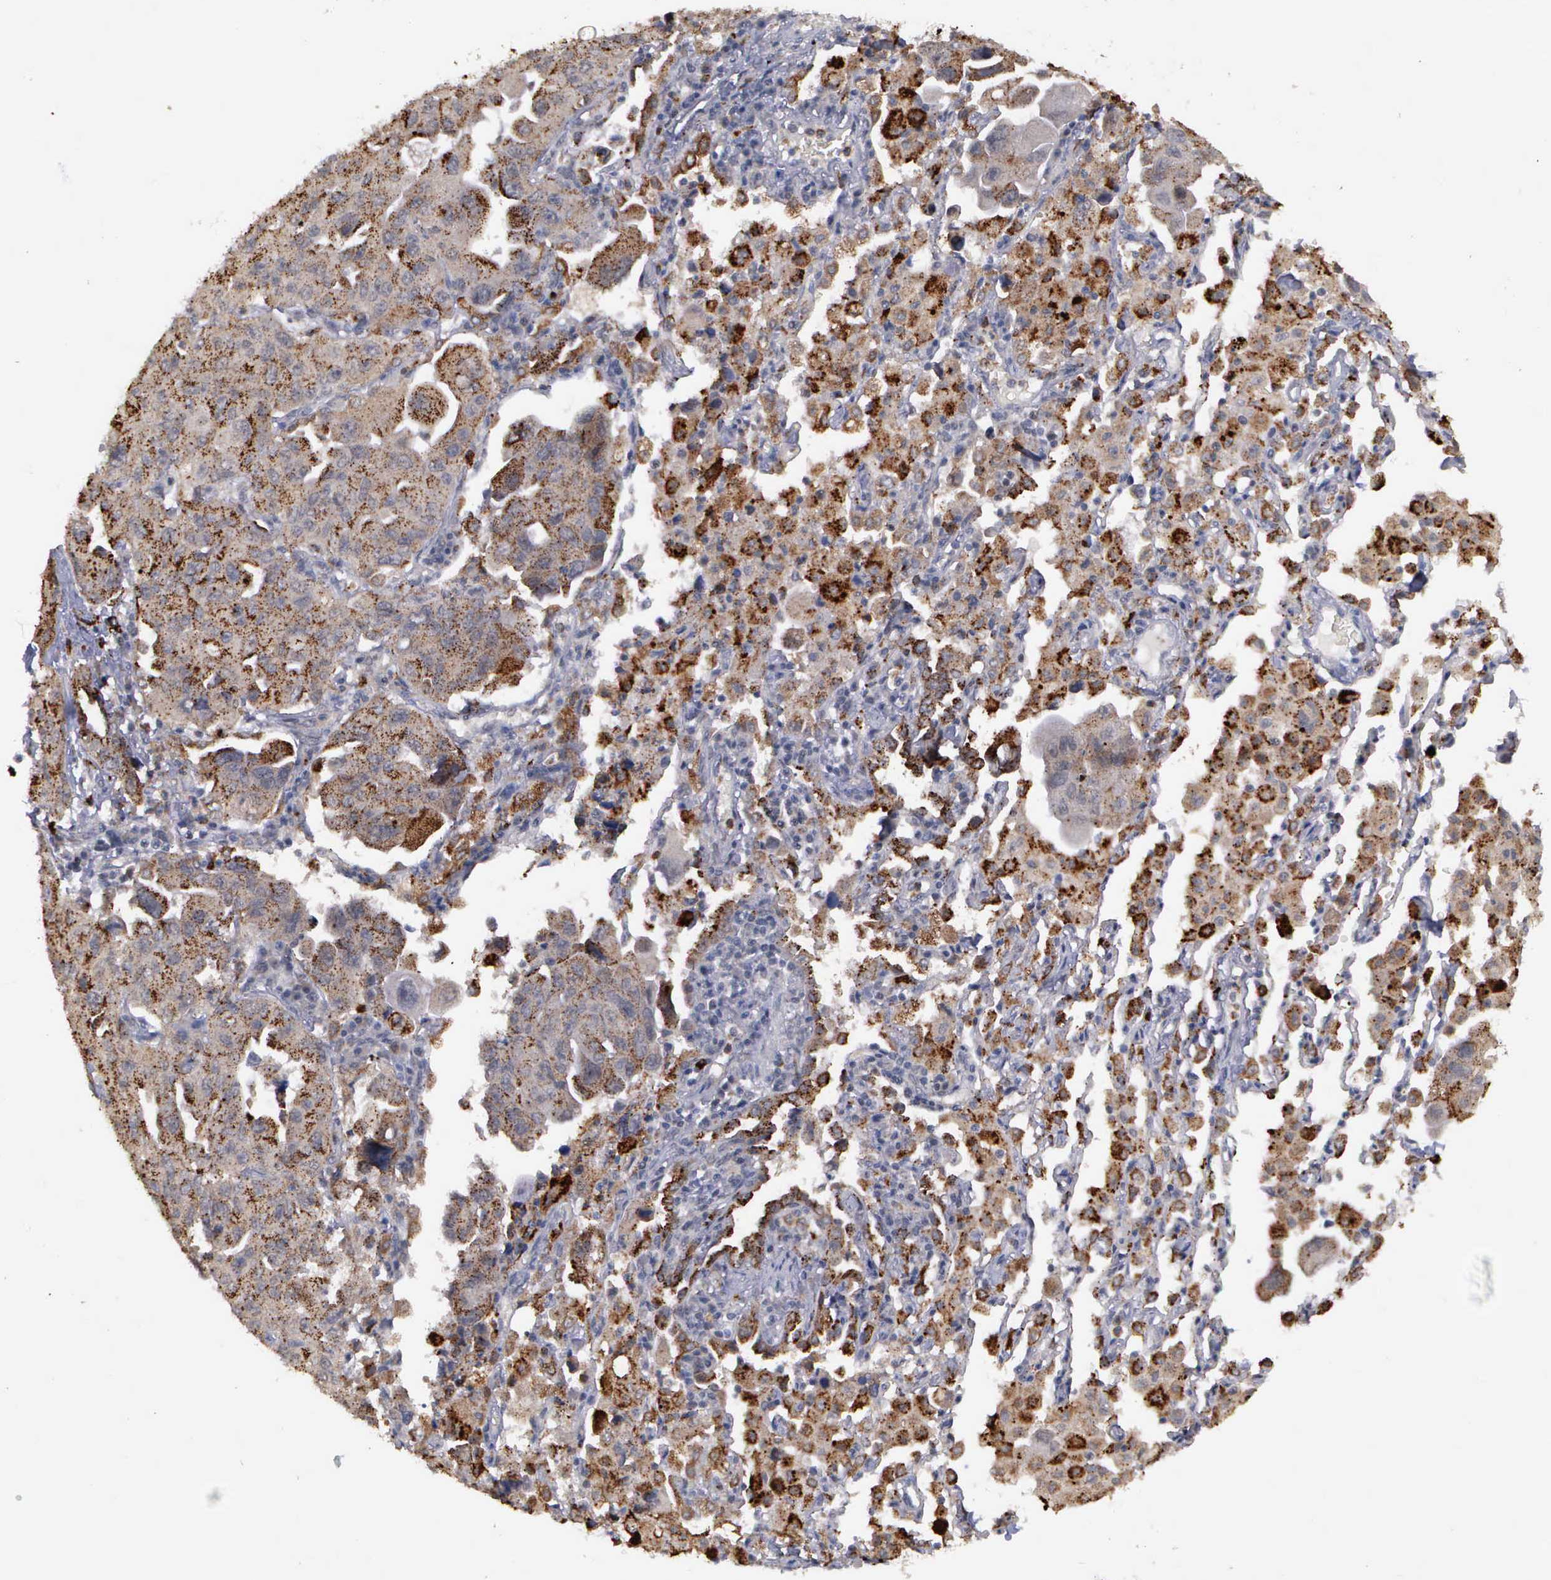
{"staining": {"intensity": "moderate", "quantity": ">75%", "location": "cytoplasmic/membranous"}, "tissue": "lung cancer", "cell_type": "Tumor cells", "image_type": "cancer", "snomed": [{"axis": "morphology", "description": "Adenocarcinoma, NOS"}, {"axis": "topography", "description": "Lung"}], "caption": "High-power microscopy captured an immunohistochemistry (IHC) photomicrograph of adenocarcinoma (lung), revealing moderate cytoplasmic/membranous staining in about >75% of tumor cells.", "gene": "MAP3K9", "patient": {"sex": "male", "age": 64}}